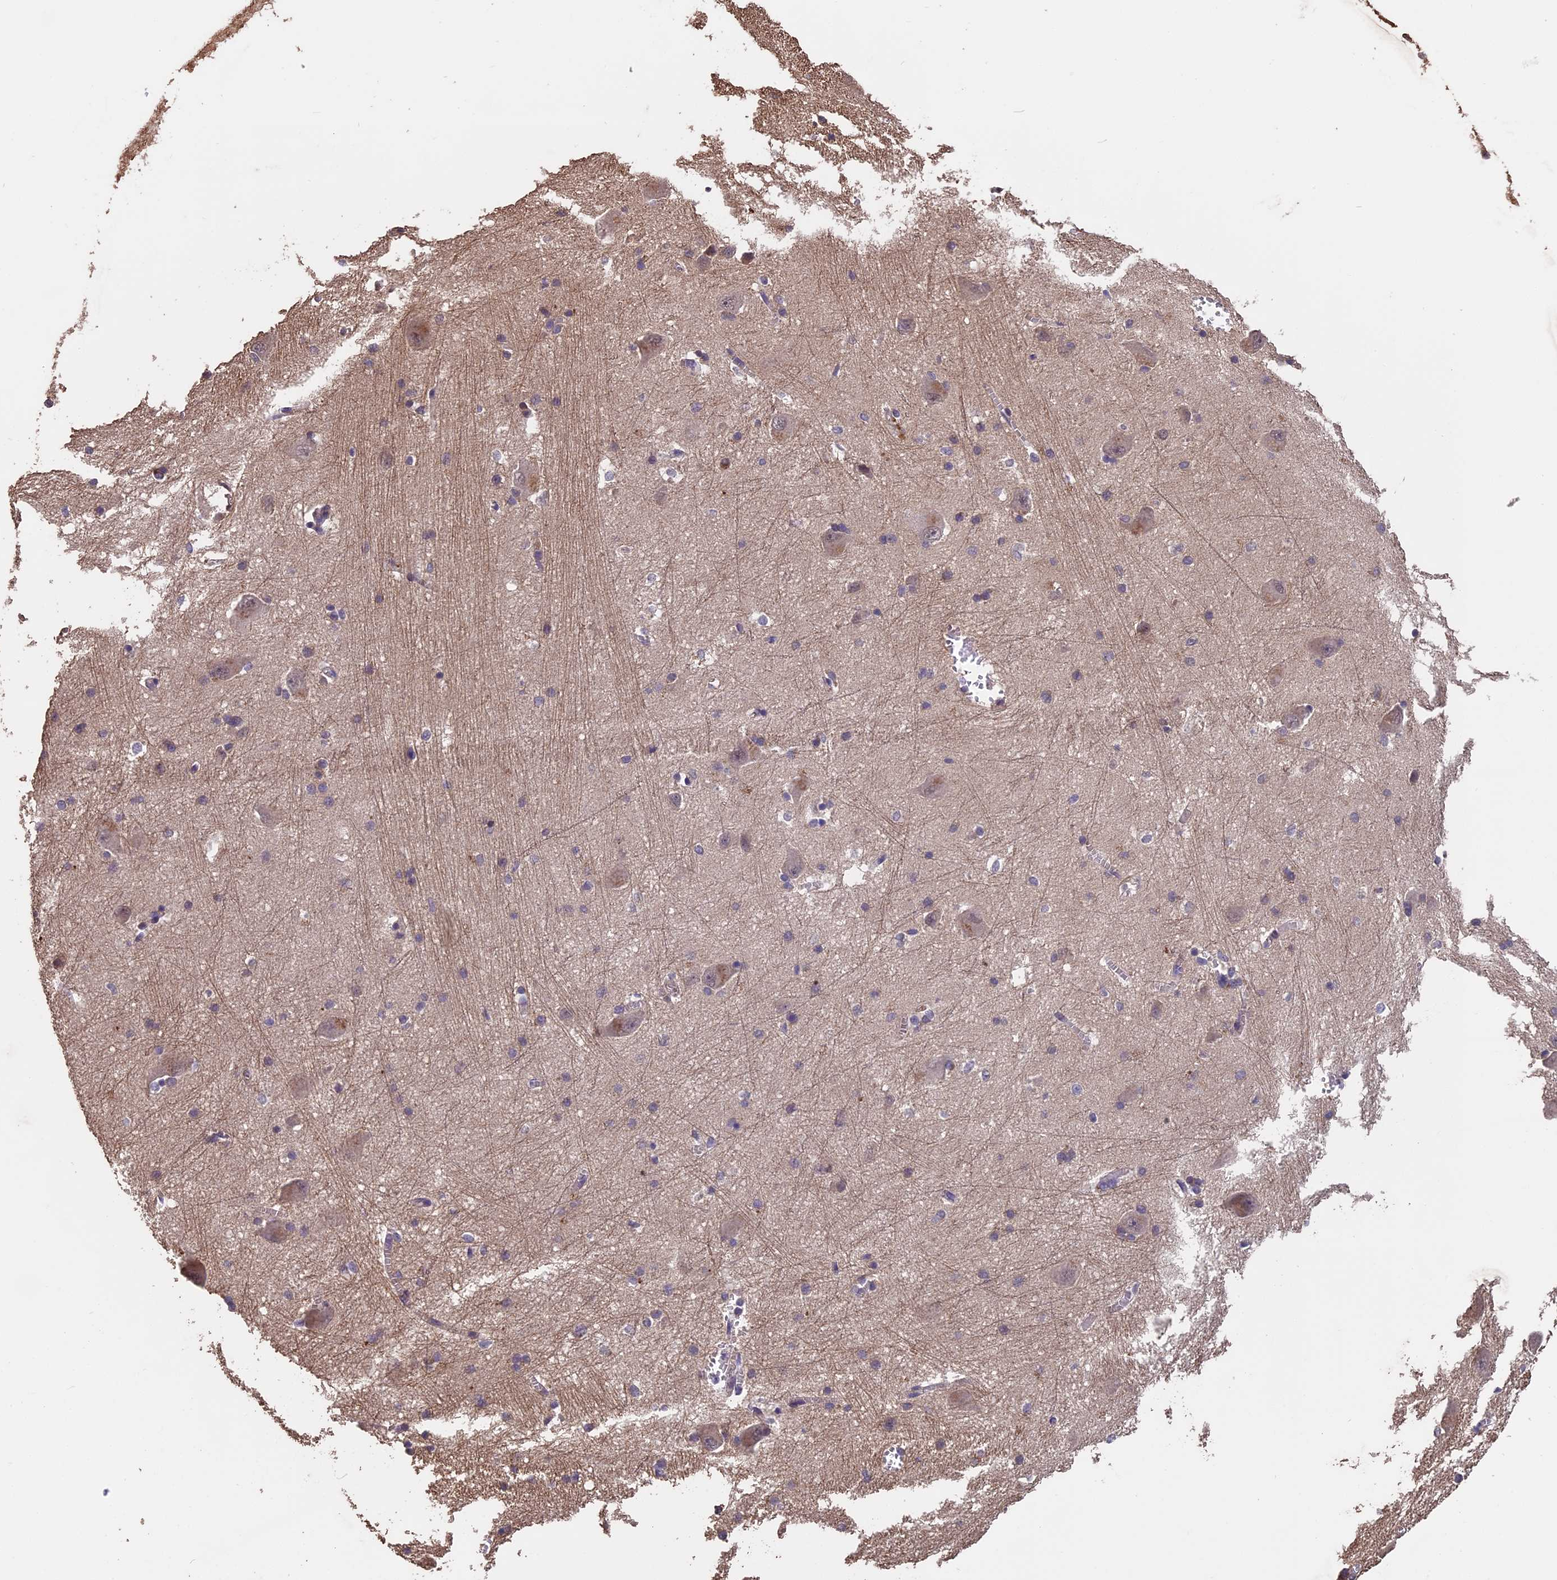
{"staining": {"intensity": "negative", "quantity": "none", "location": "none"}, "tissue": "caudate", "cell_type": "Glial cells", "image_type": "normal", "snomed": [{"axis": "morphology", "description": "Normal tissue, NOS"}, {"axis": "topography", "description": "Lateral ventricle wall"}], "caption": "Protein analysis of unremarkable caudate reveals no significant expression in glial cells. (Stains: DAB immunohistochemistry (IHC) with hematoxylin counter stain, Microscopy: brightfield microscopy at high magnification).", "gene": "CHD9", "patient": {"sex": "male", "age": 37}}